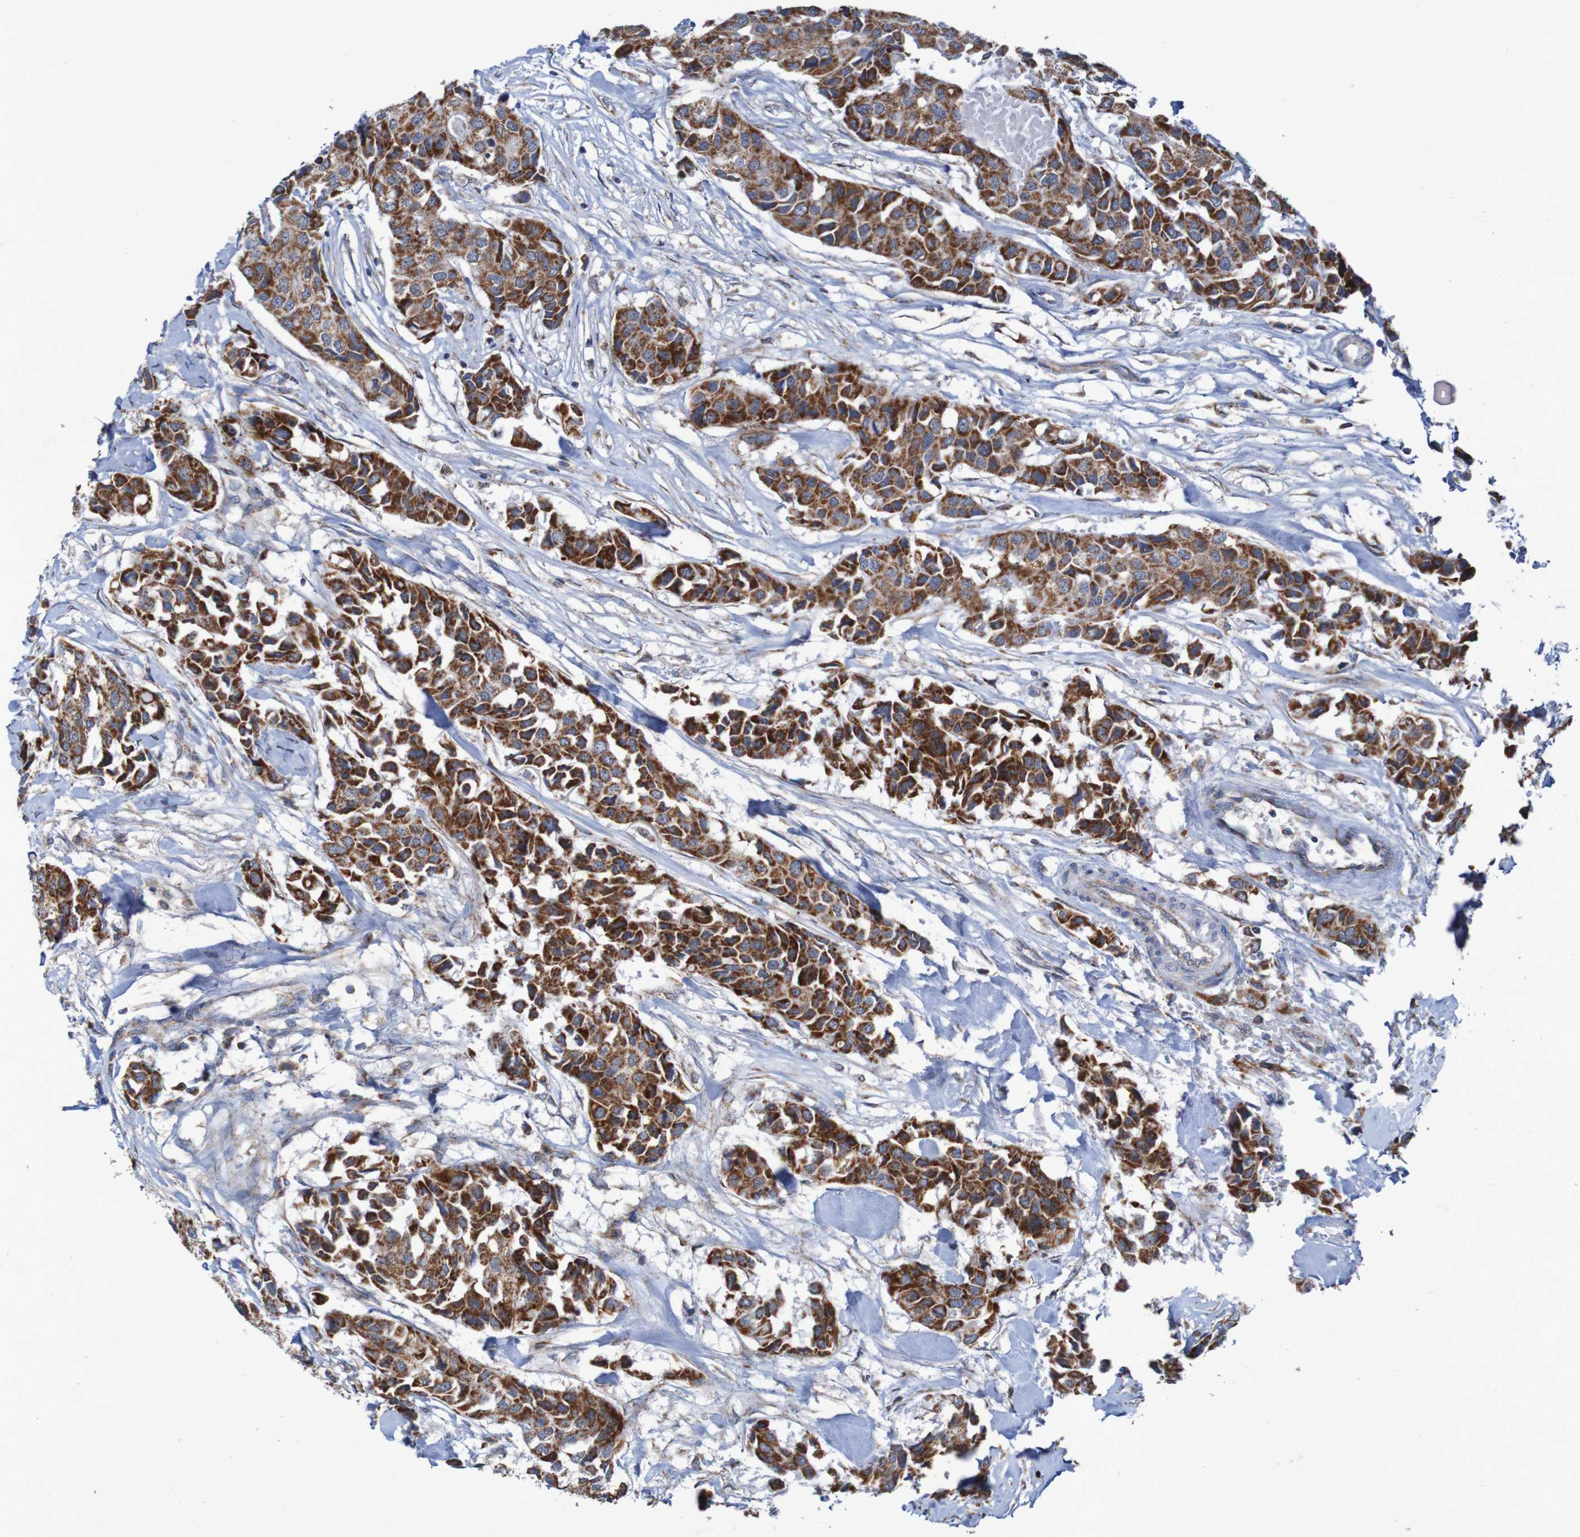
{"staining": {"intensity": "strong", "quantity": ">75%", "location": "cytoplasmic/membranous"}, "tissue": "breast cancer", "cell_type": "Tumor cells", "image_type": "cancer", "snomed": [{"axis": "morphology", "description": "Duct carcinoma"}, {"axis": "topography", "description": "Breast"}], "caption": "Protein positivity by immunohistochemistry displays strong cytoplasmic/membranous expression in approximately >75% of tumor cells in intraductal carcinoma (breast).", "gene": "CCDC51", "patient": {"sex": "female", "age": 80}}